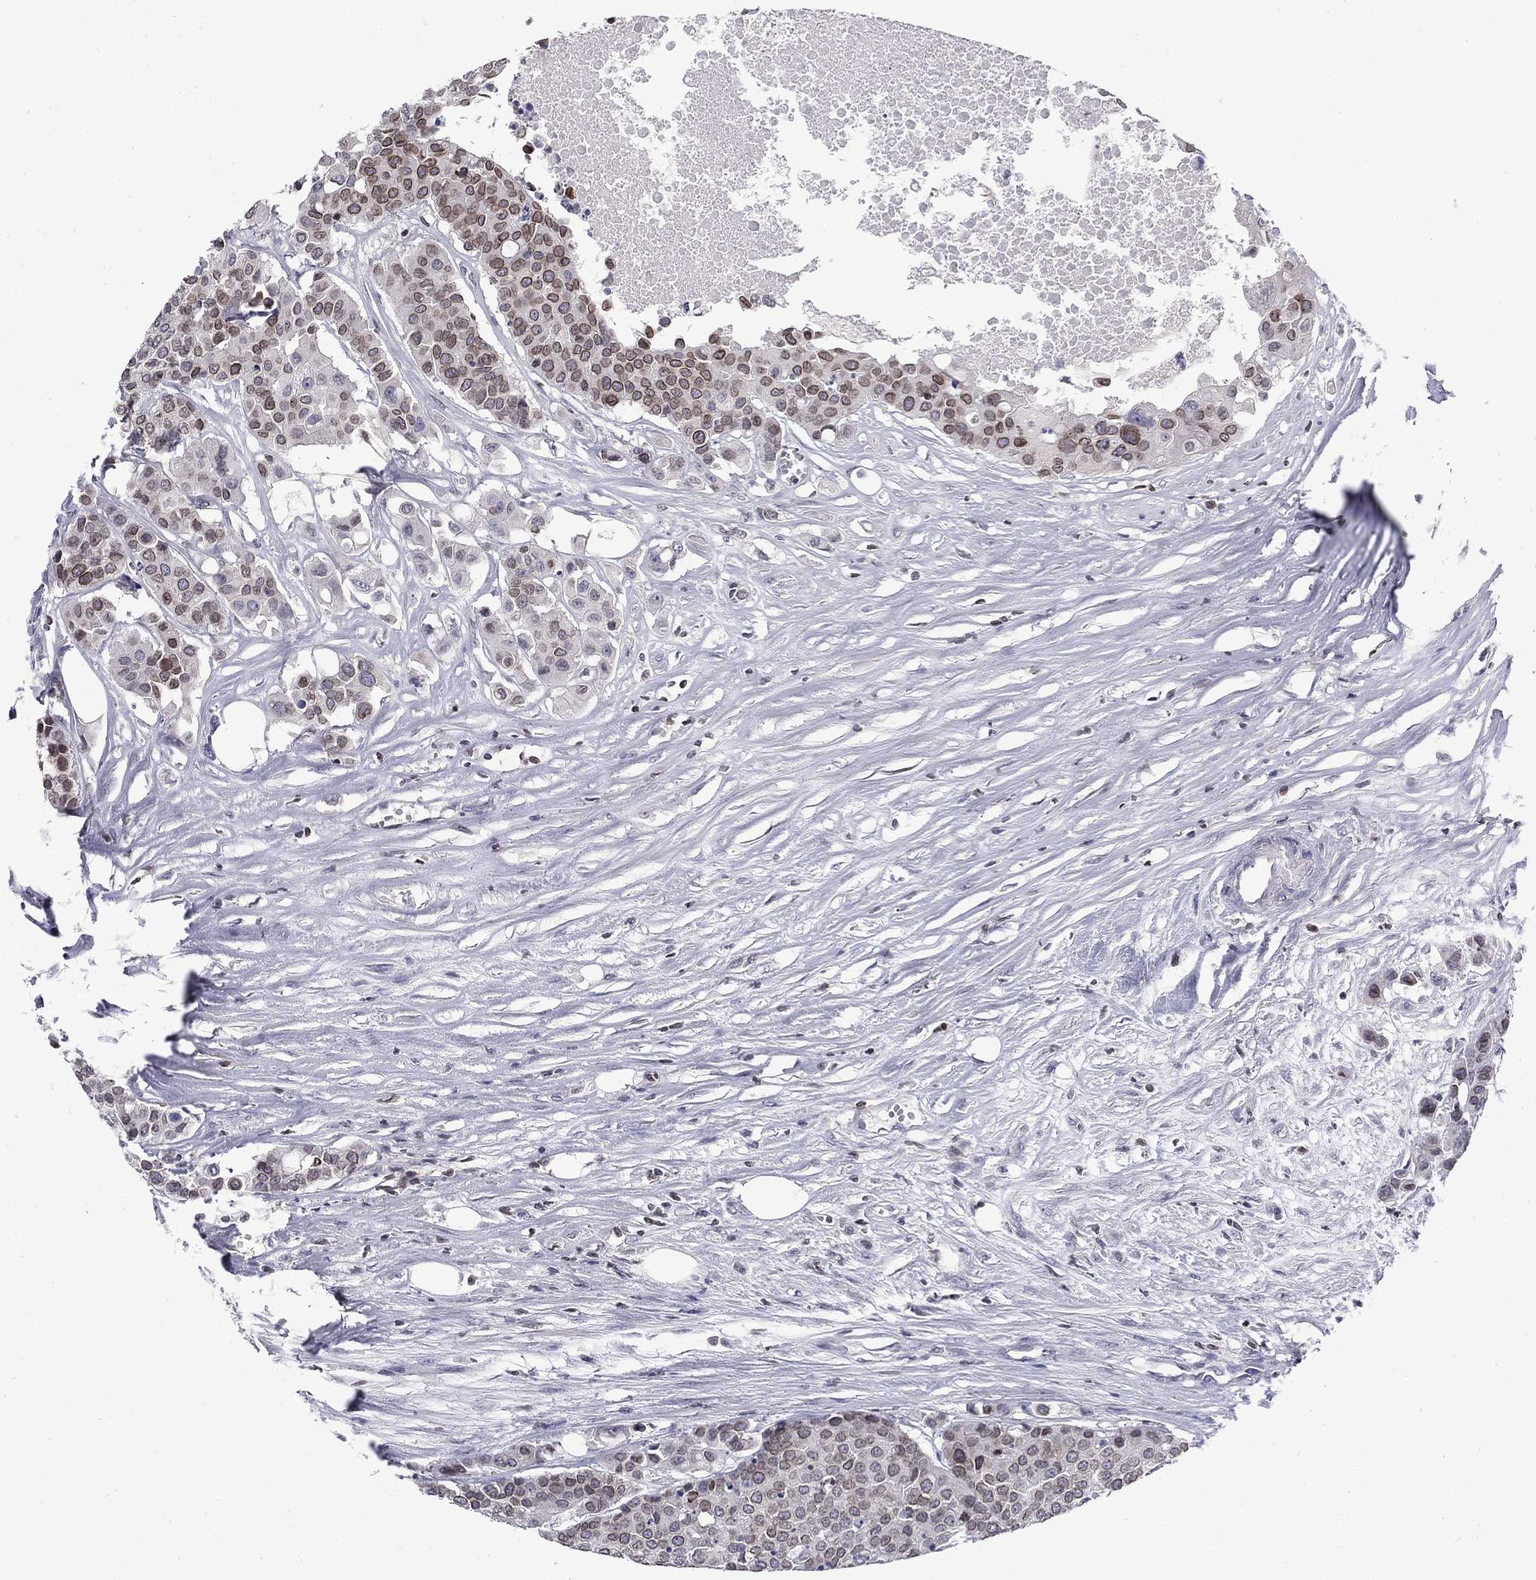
{"staining": {"intensity": "weak", "quantity": "<25%", "location": "nuclear"}, "tissue": "carcinoid", "cell_type": "Tumor cells", "image_type": "cancer", "snomed": [{"axis": "morphology", "description": "Carcinoid, malignant, NOS"}, {"axis": "topography", "description": "Colon"}], "caption": "Tumor cells show no significant expression in carcinoid (malignant).", "gene": "SLA", "patient": {"sex": "male", "age": 81}}